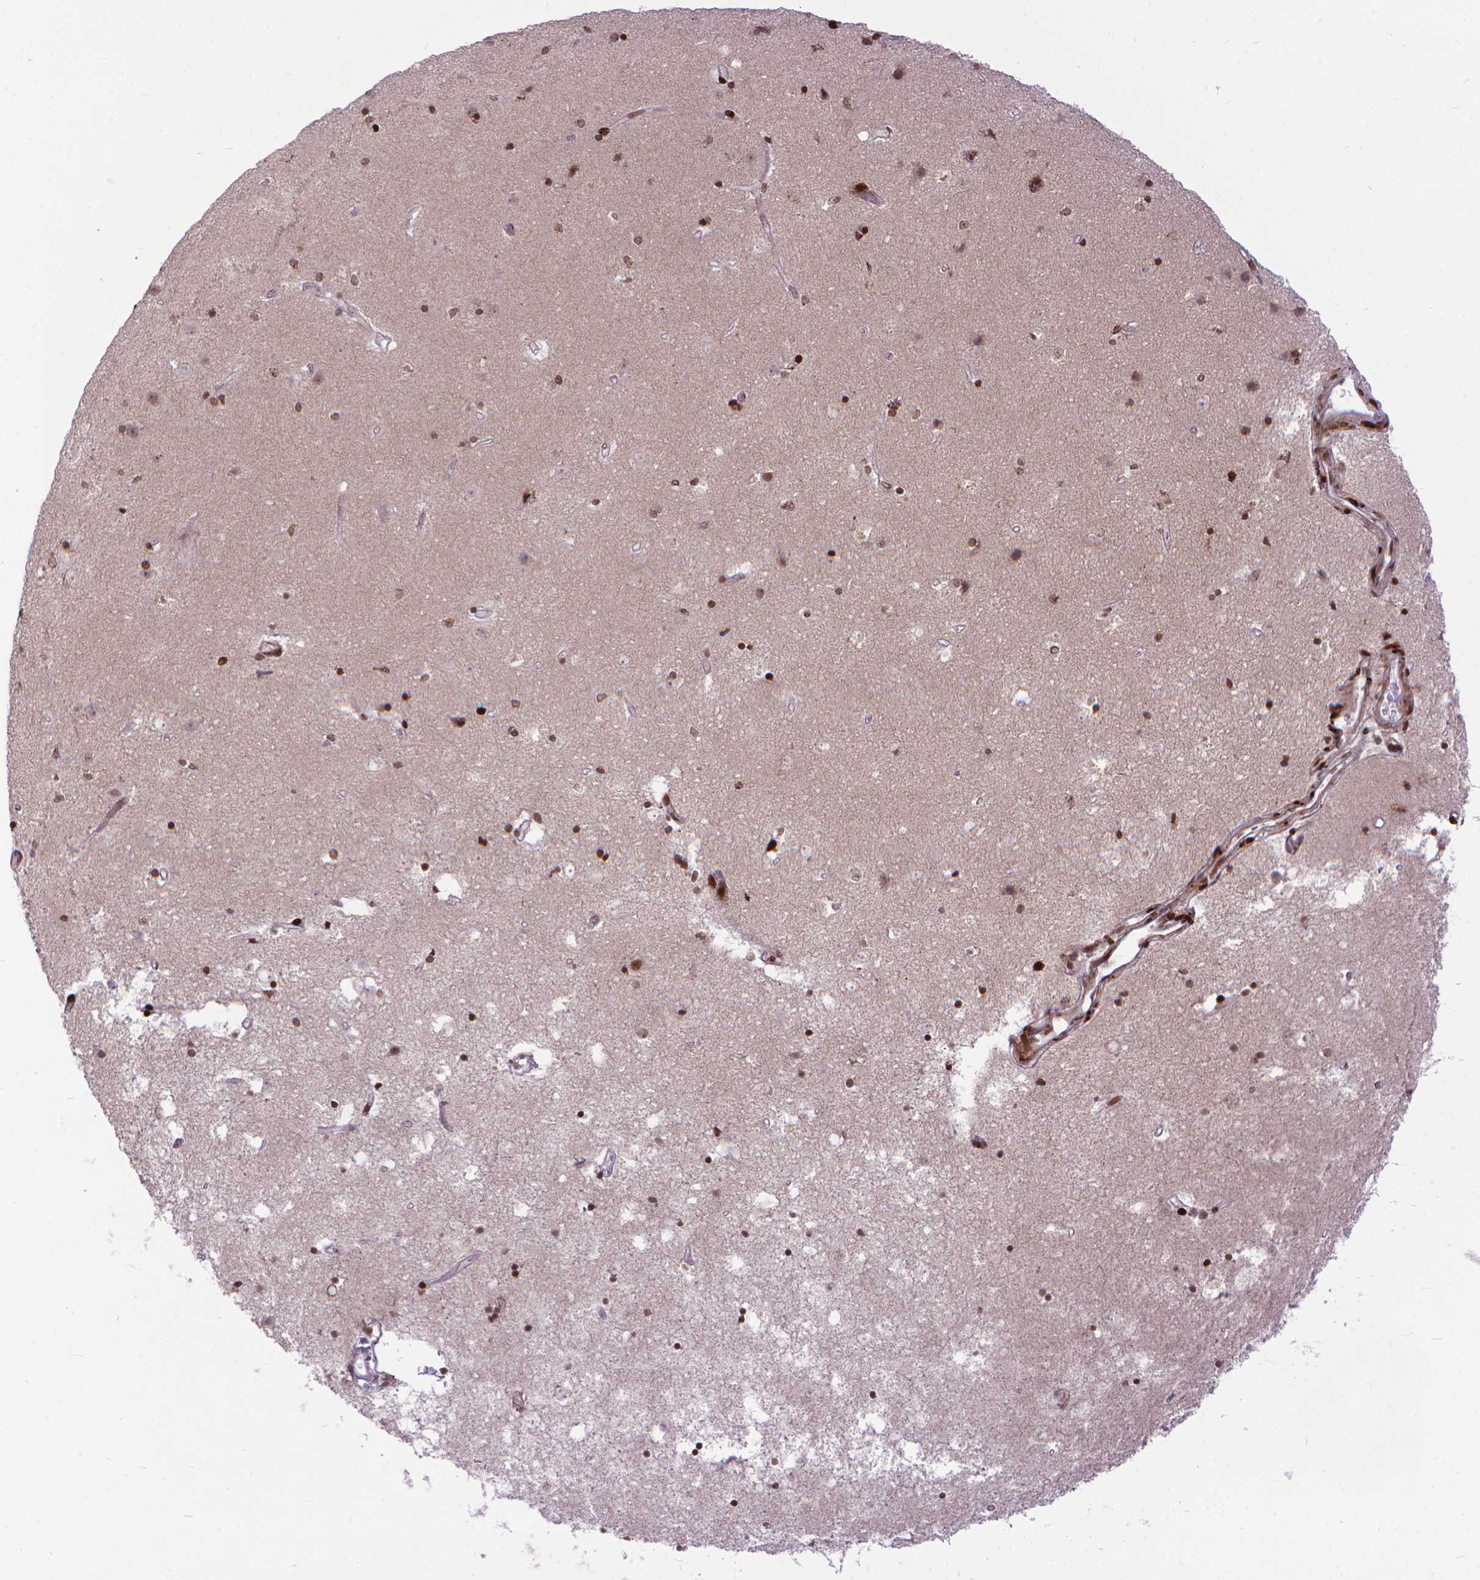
{"staining": {"intensity": "strong", "quantity": ">75%", "location": "nuclear"}, "tissue": "caudate", "cell_type": "Glial cells", "image_type": "normal", "snomed": [{"axis": "morphology", "description": "Normal tissue, NOS"}, {"axis": "topography", "description": "Lateral ventricle wall"}], "caption": "Immunohistochemical staining of normal caudate demonstrates strong nuclear protein positivity in approximately >75% of glial cells.", "gene": "AMER1", "patient": {"sex": "female", "age": 71}}